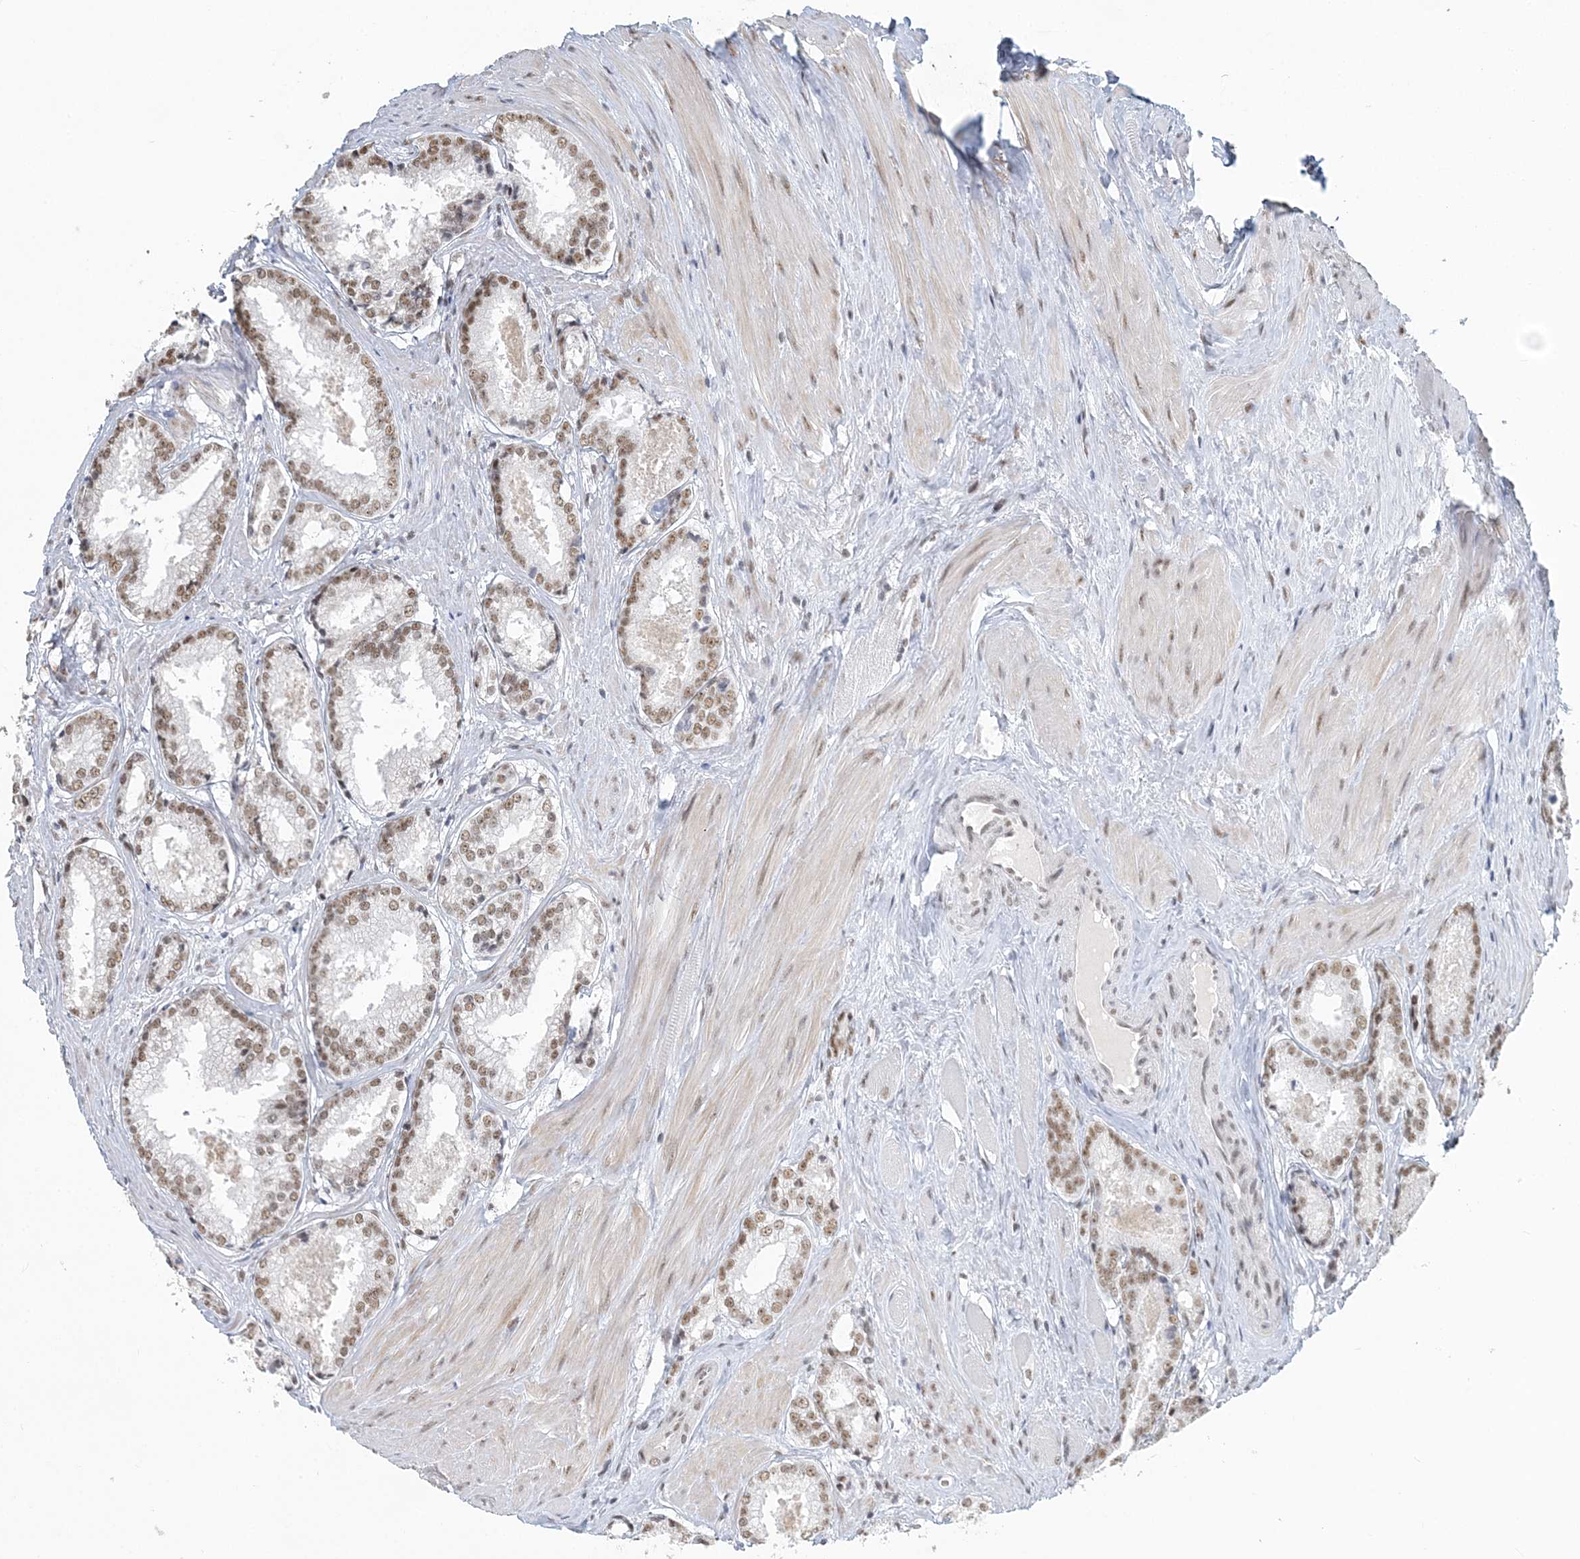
{"staining": {"intensity": "moderate", "quantity": ">75%", "location": "nuclear"}, "tissue": "prostate cancer", "cell_type": "Tumor cells", "image_type": "cancer", "snomed": [{"axis": "morphology", "description": "Adenocarcinoma, Low grade"}, {"axis": "topography", "description": "Prostate"}], "caption": "Prostate cancer (adenocarcinoma (low-grade)) tissue displays moderate nuclear positivity in approximately >75% of tumor cells (DAB IHC, brown staining for protein, blue staining for nuclei).", "gene": "PLRG1", "patient": {"sex": "male", "age": 64}}